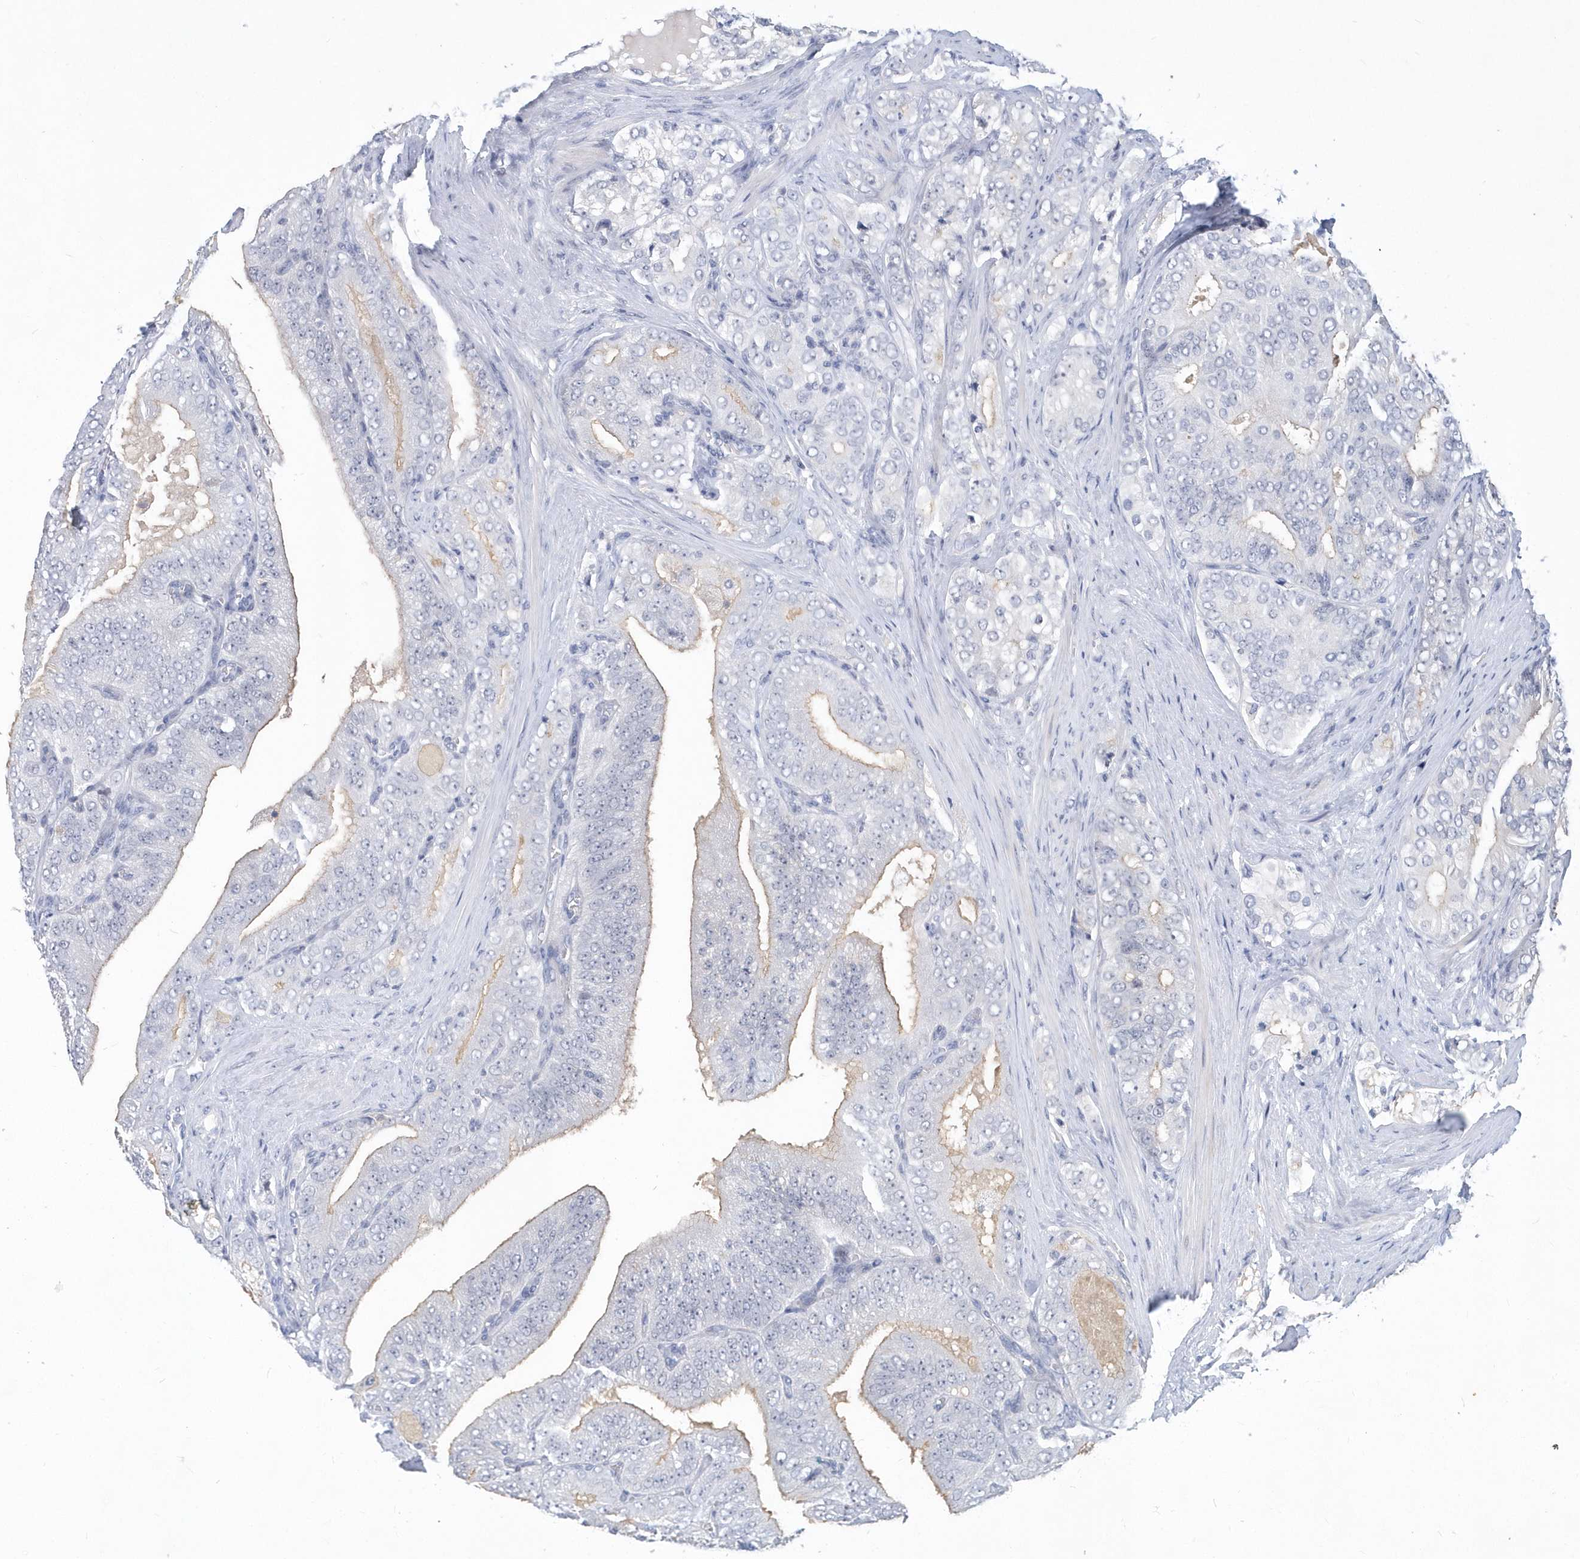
{"staining": {"intensity": "weak", "quantity": "<25%", "location": "cytoplasmic/membranous"}, "tissue": "prostate cancer", "cell_type": "Tumor cells", "image_type": "cancer", "snomed": [{"axis": "morphology", "description": "Adenocarcinoma, High grade"}, {"axis": "topography", "description": "Prostate"}], "caption": "DAB immunohistochemical staining of human prostate high-grade adenocarcinoma demonstrates no significant positivity in tumor cells.", "gene": "SRGAP3", "patient": {"sex": "male", "age": 58}}